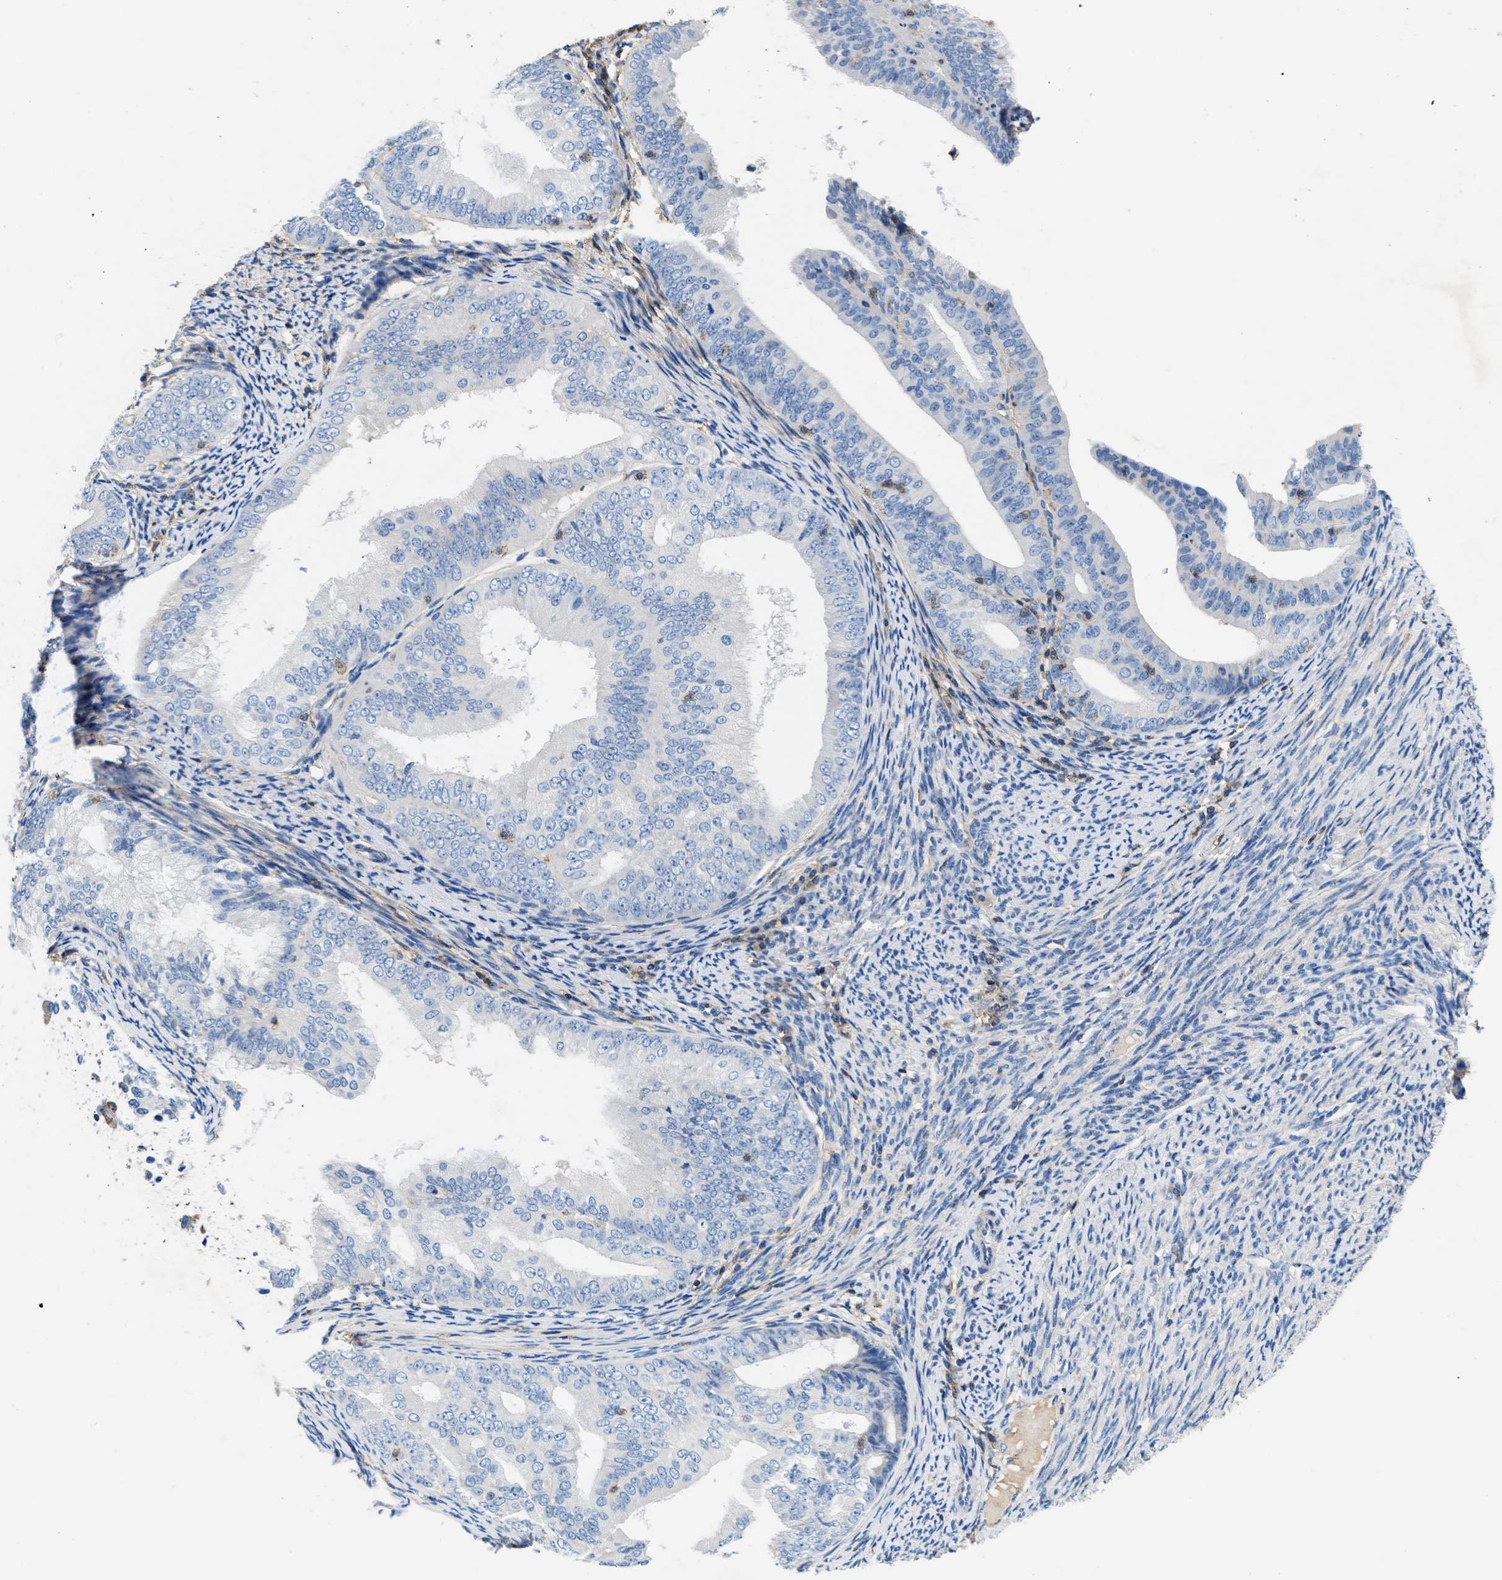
{"staining": {"intensity": "negative", "quantity": "none", "location": "none"}, "tissue": "endometrial cancer", "cell_type": "Tumor cells", "image_type": "cancer", "snomed": [{"axis": "morphology", "description": "Adenocarcinoma, NOS"}, {"axis": "topography", "description": "Endometrium"}], "caption": "This is an immunohistochemistry micrograph of adenocarcinoma (endometrial). There is no staining in tumor cells.", "gene": "KCNQ4", "patient": {"sex": "female", "age": 63}}